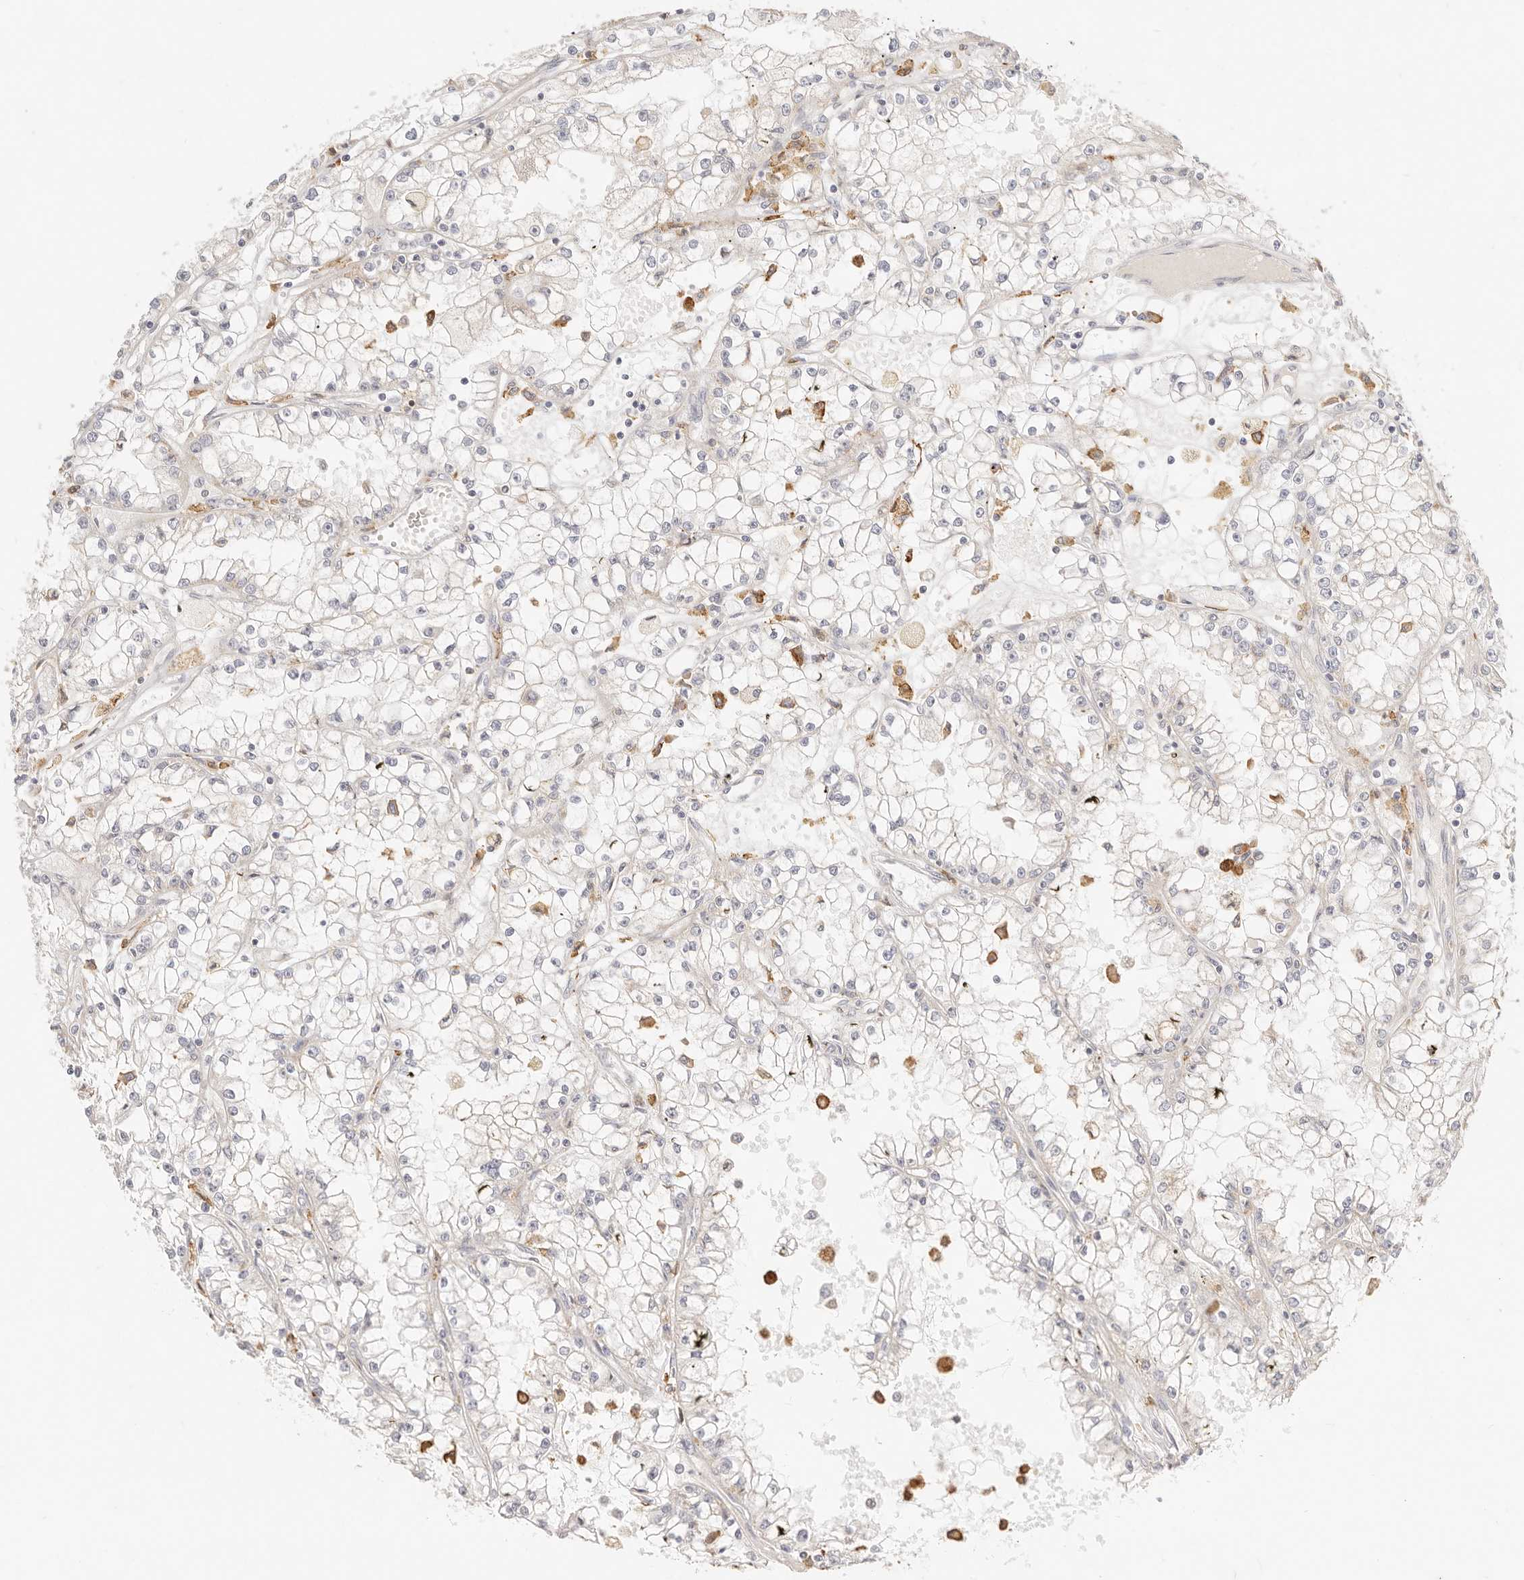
{"staining": {"intensity": "negative", "quantity": "none", "location": "none"}, "tissue": "renal cancer", "cell_type": "Tumor cells", "image_type": "cancer", "snomed": [{"axis": "morphology", "description": "Adenocarcinoma, NOS"}, {"axis": "topography", "description": "Kidney"}], "caption": "The micrograph exhibits no significant expression in tumor cells of renal cancer.", "gene": "HK2", "patient": {"sex": "male", "age": 56}}